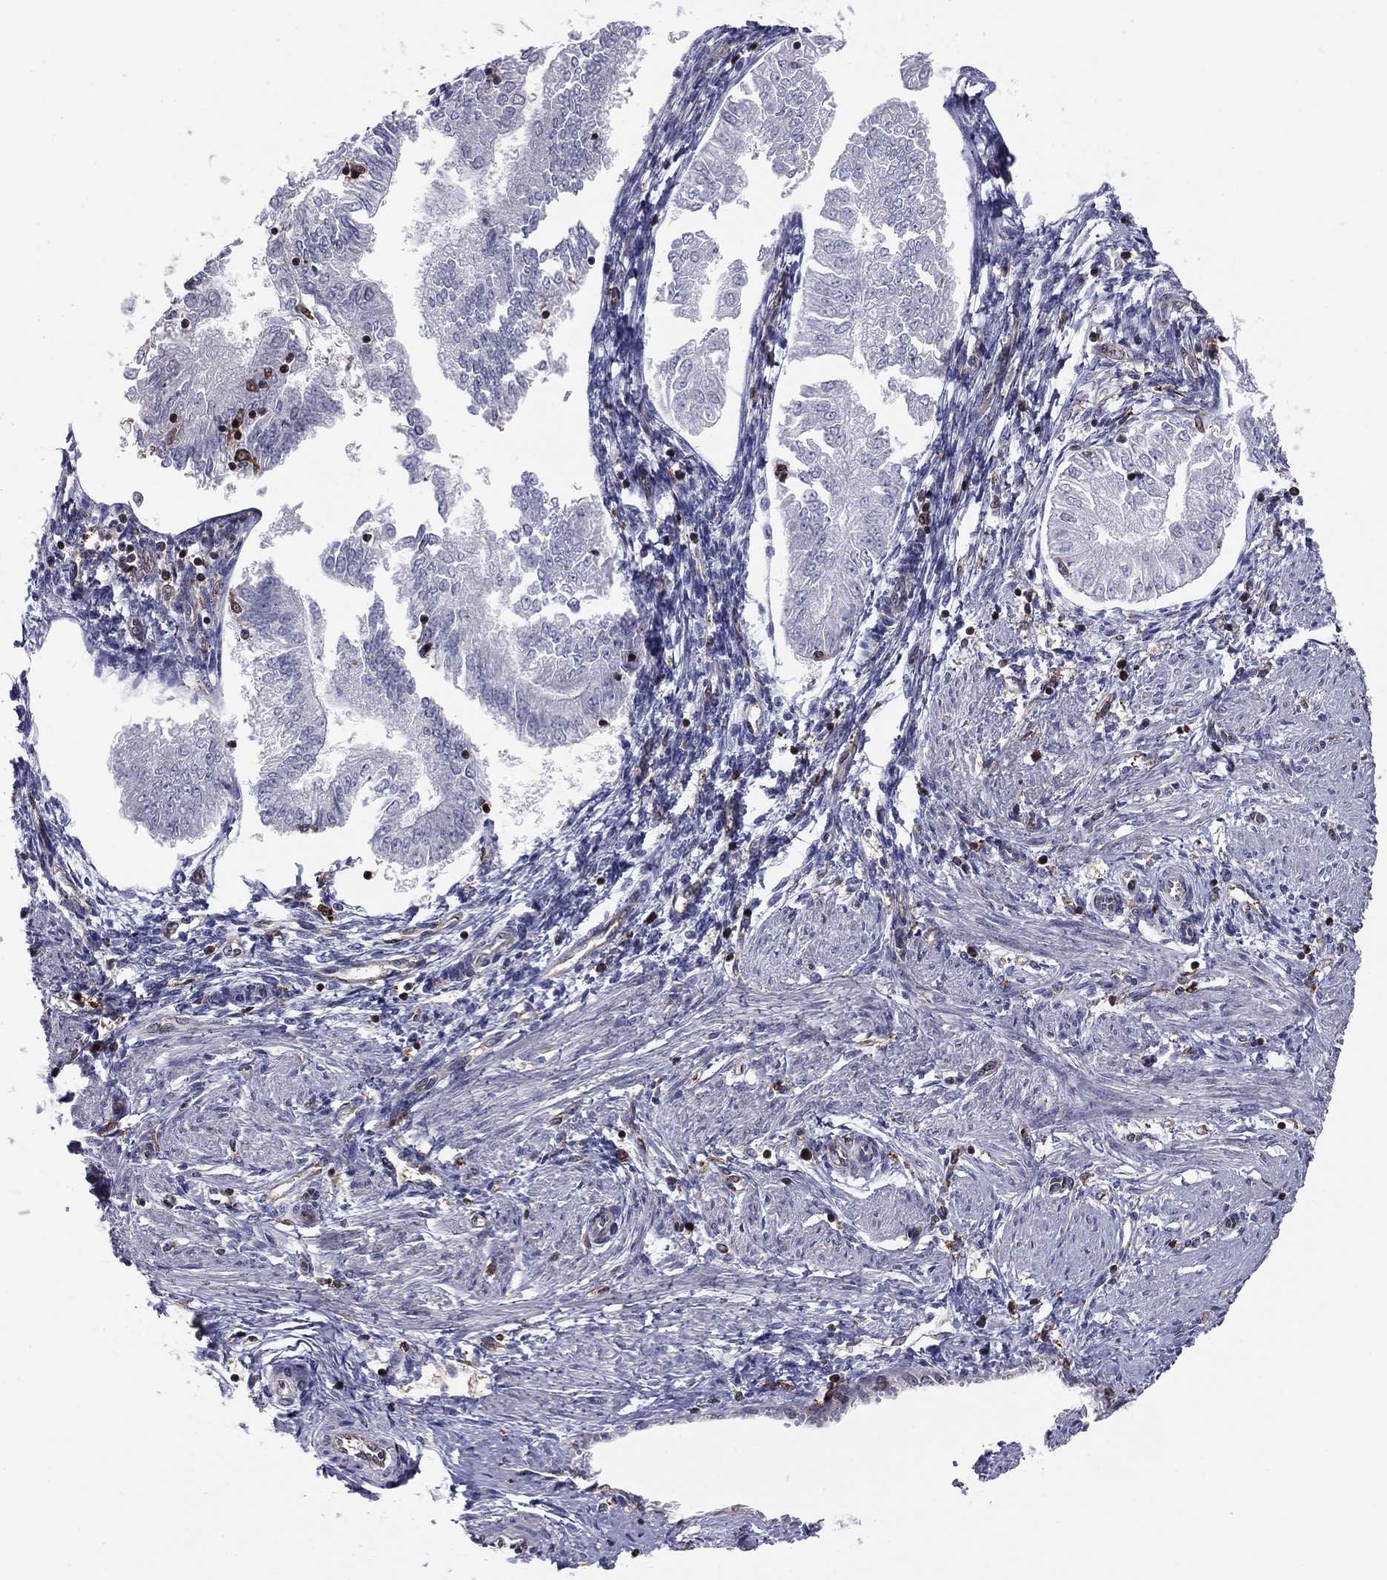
{"staining": {"intensity": "negative", "quantity": "none", "location": "none"}, "tissue": "endometrial cancer", "cell_type": "Tumor cells", "image_type": "cancer", "snomed": [{"axis": "morphology", "description": "Adenocarcinoma, NOS"}, {"axis": "topography", "description": "Endometrium"}], "caption": "Micrograph shows no protein staining in tumor cells of adenocarcinoma (endometrial) tissue.", "gene": "PLCB2", "patient": {"sex": "female", "age": 53}}